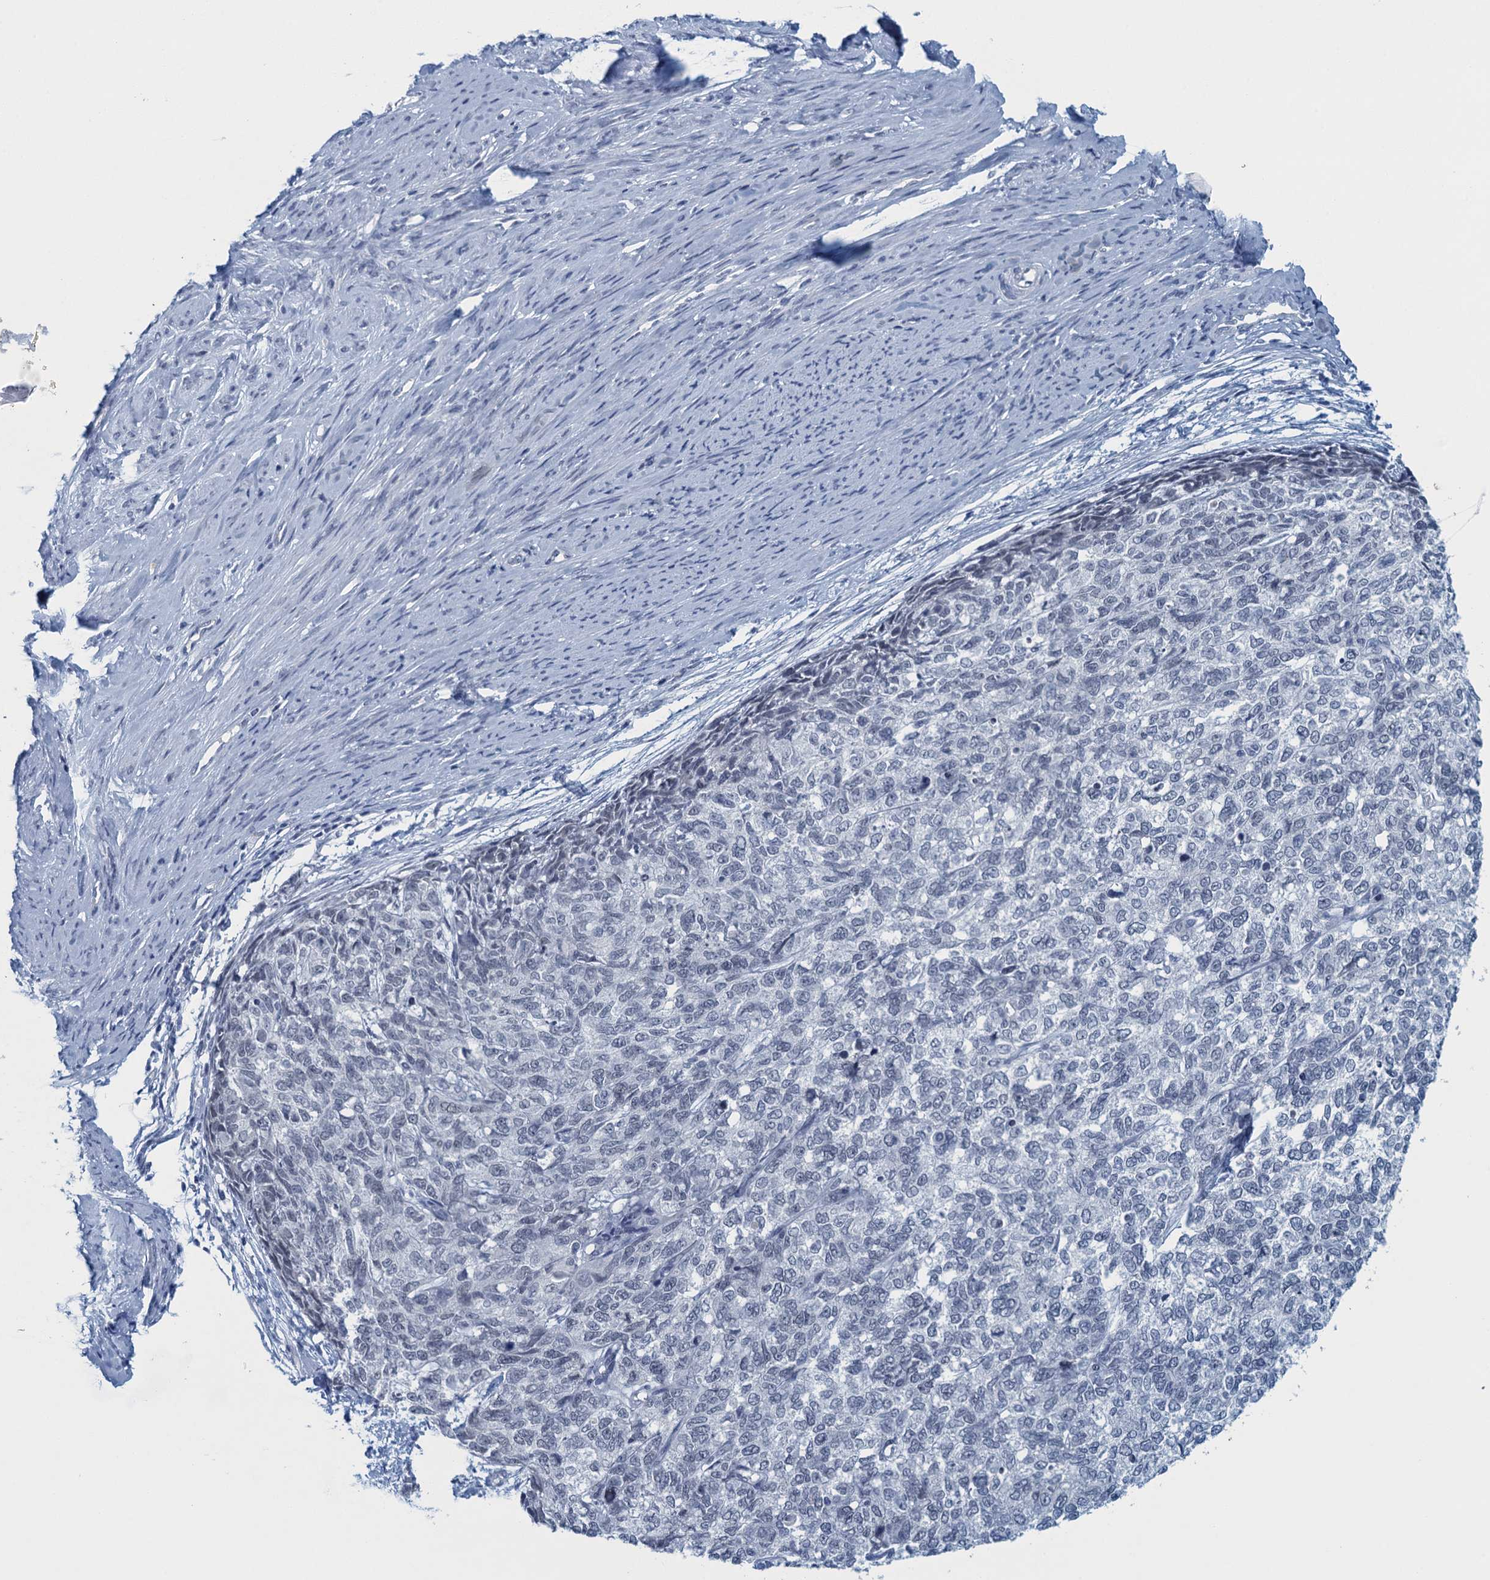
{"staining": {"intensity": "negative", "quantity": "none", "location": "none"}, "tissue": "cervical cancer", "cell_type": "Tumor cells", "image_type": "cancer", "snomed": [{"axis": "morphology", "description": "Squamous cell carcinoma, NOS"}, {"axis": "topography", "description": "Cervix"}], "caption": "Immunohistochemistry (IHC) micrograph of human cervical squamous cell carcinoma stained for a protein (brown), which exhibits no staining in tumor cells.", "gene": "ENSG00000131152", "patient": {"sex": "female", "age": 63}}